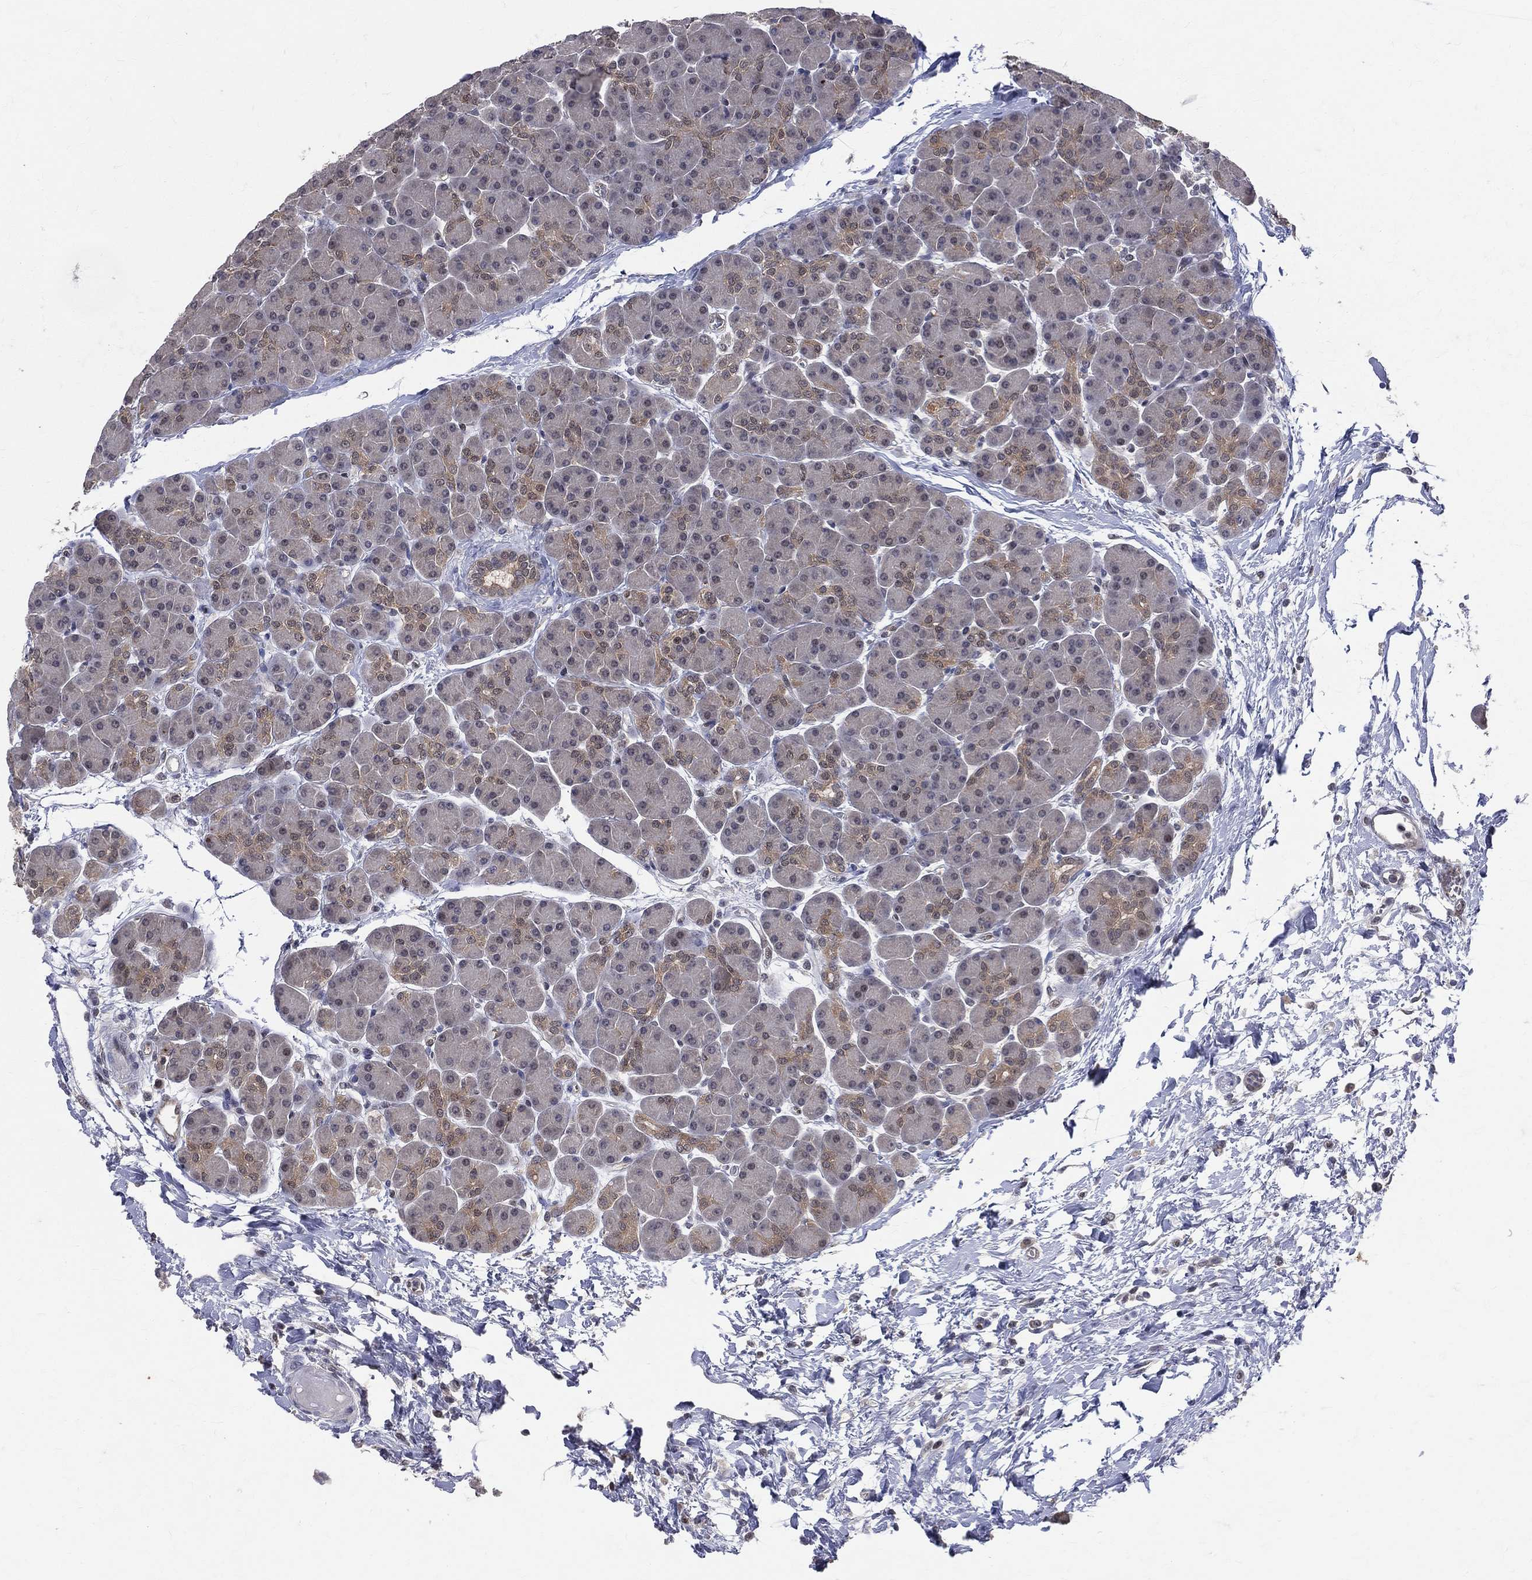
{"staining": {"intensity": "moderate", "quantity": "<25%", "location": "cytoplasmic/membranous,nuclear"}, "tissue": "pancreas", "cell_type": "Exocrine glandular cells", "image_type": "normal", "snomed": [{"axis": "morphology", "description": "Normal tissue, NOS"}, {"axis": "topography", "description": "Pancreas"}], "caption": "Protein analysis of unremarkable pancreas displays moderate cytoplasmic/membranous,nuclear staining in about <25% of exocrine glandular cells. The staining is performed using DAB (3,3'-diaminobenzidine) brown chromogen to label protein expression. The nuclei are counter-stained blue using hematoxylin.", "gene": "GMPR2", "patient": {"sex": "female", "age": 44}}